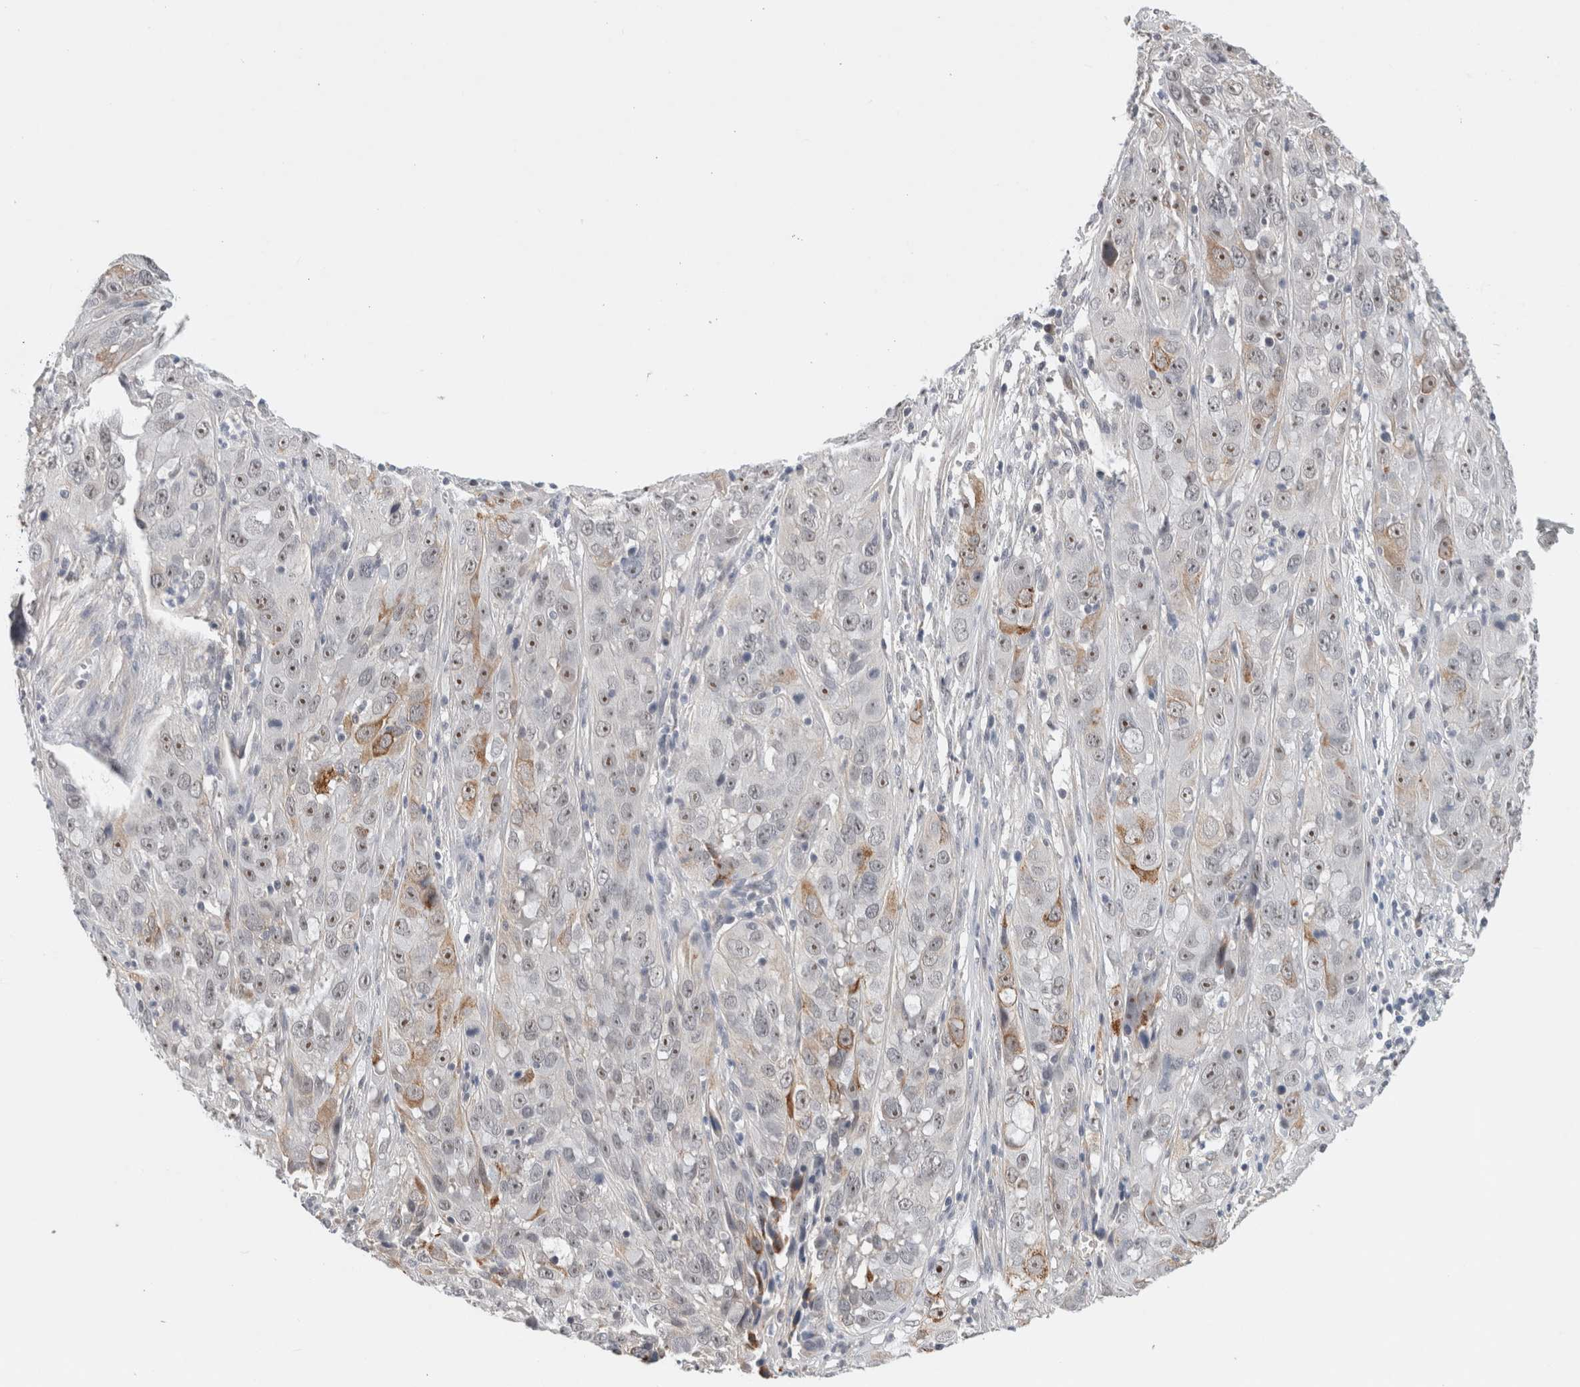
{"staining": {"intensity": "moderate", "quantity": ">75%", "location": "cytoplasmic/membranous,nuclear"}, "tissue": "cervical cancer", "cell_type": "Tumor cells", "image_type": "cancer", "snomed": [{"axis": "morphology", "description": "Squamous cell carcinoma, NOS"}, {"axis": "topography", "description": "Cervix"}], "caption": "High-power microscopy captured an immunohistochemistry (IHC) histopathology image of cervical cancer, revealing moderate cytoplasmic/membranous and nuclear expression in about >75% of tumor cells.", "gene": "HCN3", "patient": {"sex": "female", "age": 32}}